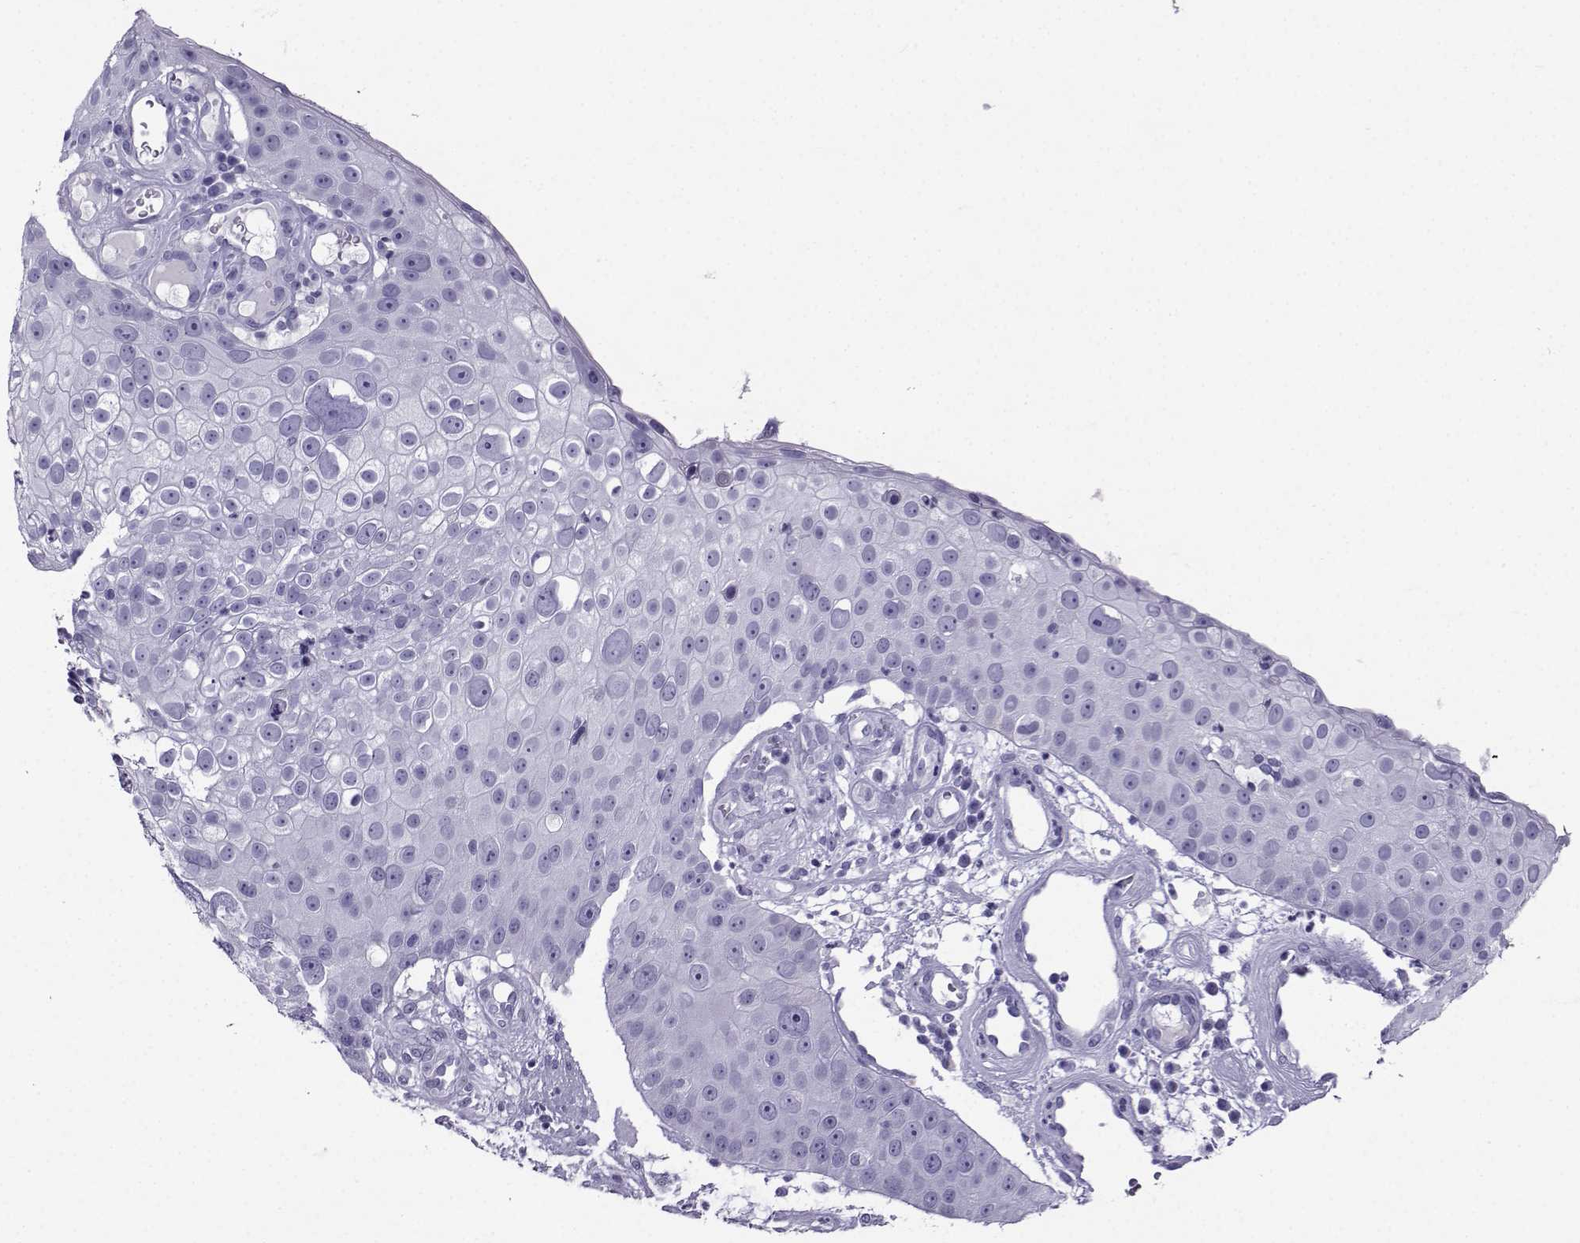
{"staining": {"intensity": "negative", "quantity": "none", "location": "none"}, "tissue": "skin cancer", "cell_type": "Tumor cells", "image_type": "cancer", "snomed": [{"axis": "morphology", "description": "Squamous cell carcinoma, NOS"}, {"axis": "topography", "description": "Skin"}], "caption": "This photomicrograph is of skin cancer stained with immunohistochemistry (IHC) to label a protein in brown with the nuclei are counter-stained blue. There is no expression in tumor cells.", "gene": "CRYBB1", "patient": {"sex": "male", "age": 71}}